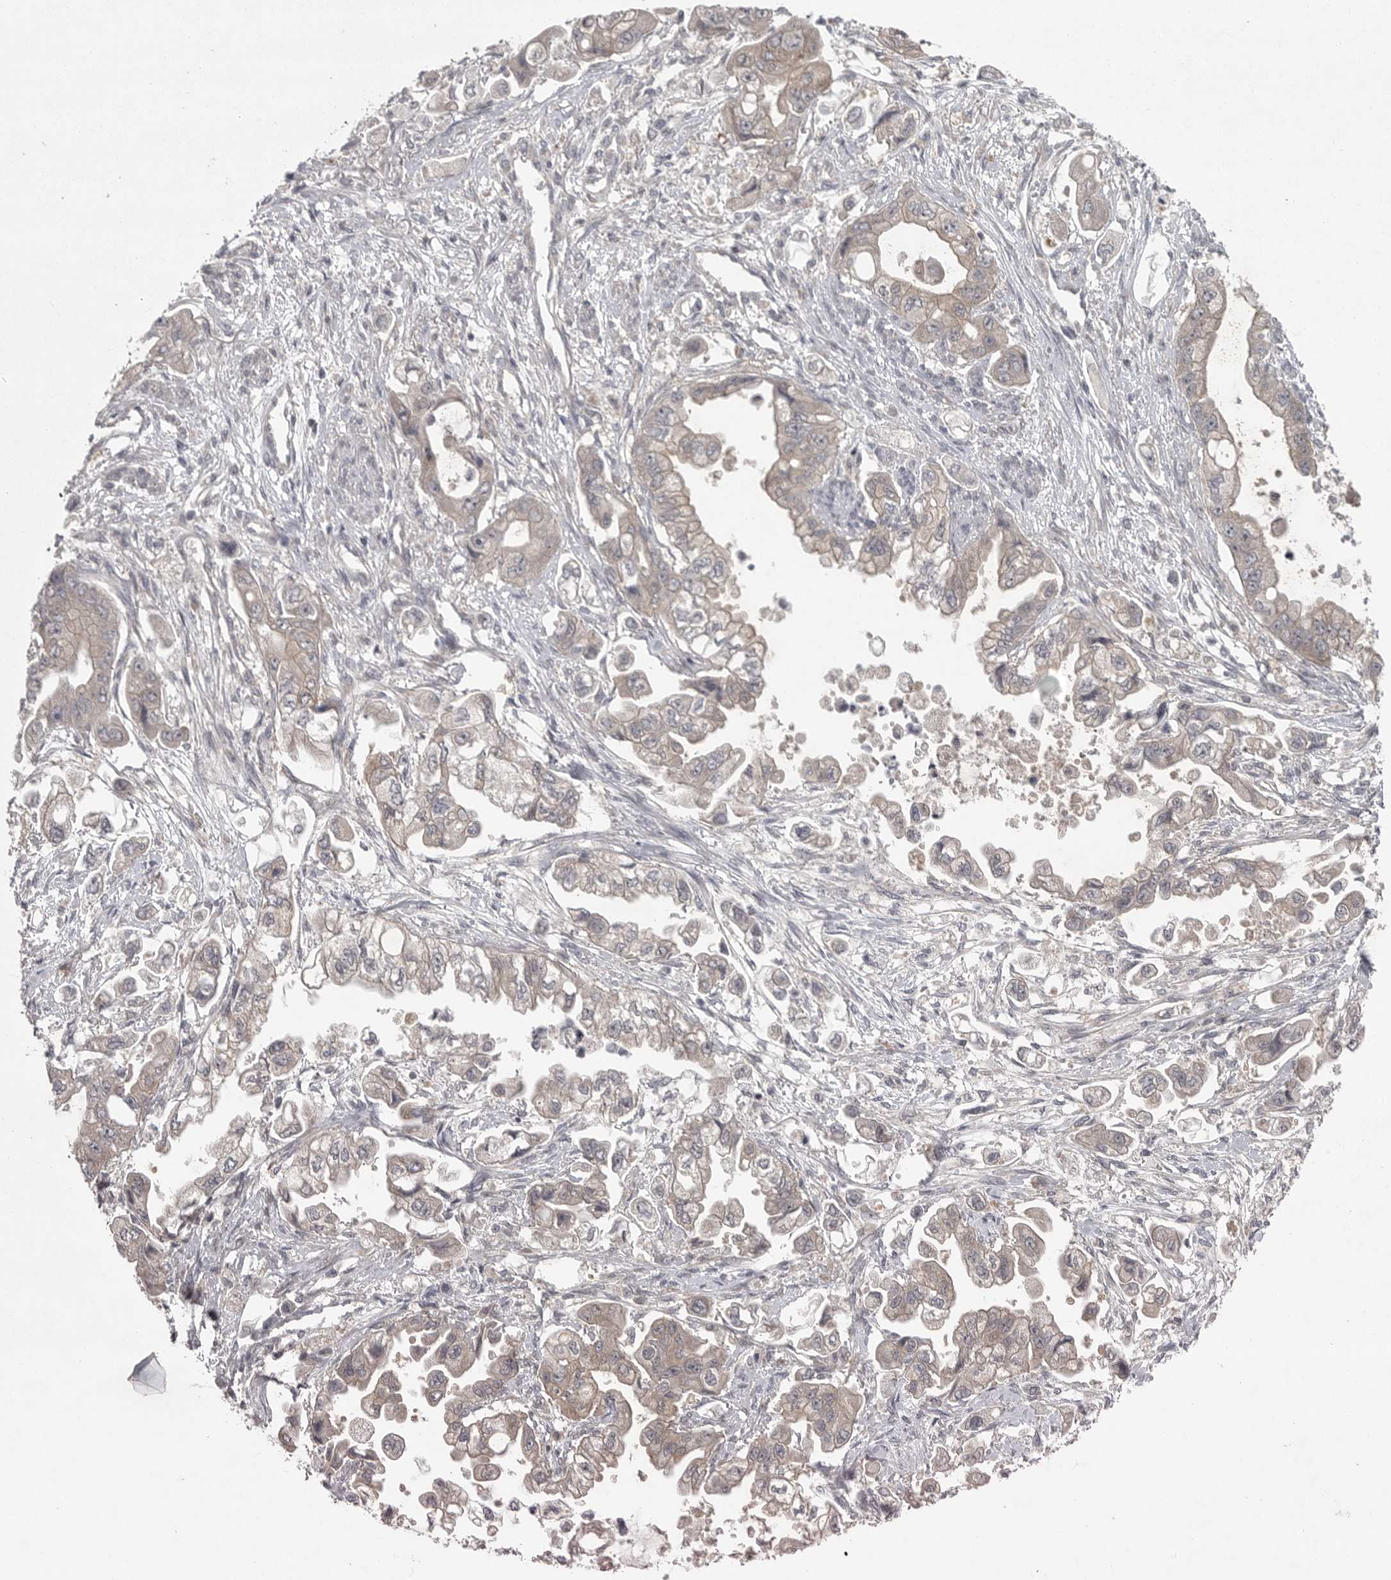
{"staining": {"intensity": "weak", "quantity": "<25%", "location": "cytoplasmic/membranous"}, "tissue": "stomach cancer", "cell_type": "Tumor cells", "image_type": "cancer", "snomed": [{"axis": "morphology", "description": "Adenocarcinoma, NOS"}, {"axis": "topography", "description": "Stomach"}], "caption": "DAB (3,3'-diaminobenzidine) immunohistochemical staining of human stomach cancer (adenocarcinoma) displays no significant staining in tumor cells.", "gene": "PHF13", "patient": {"sex": "male", "age": 62}}